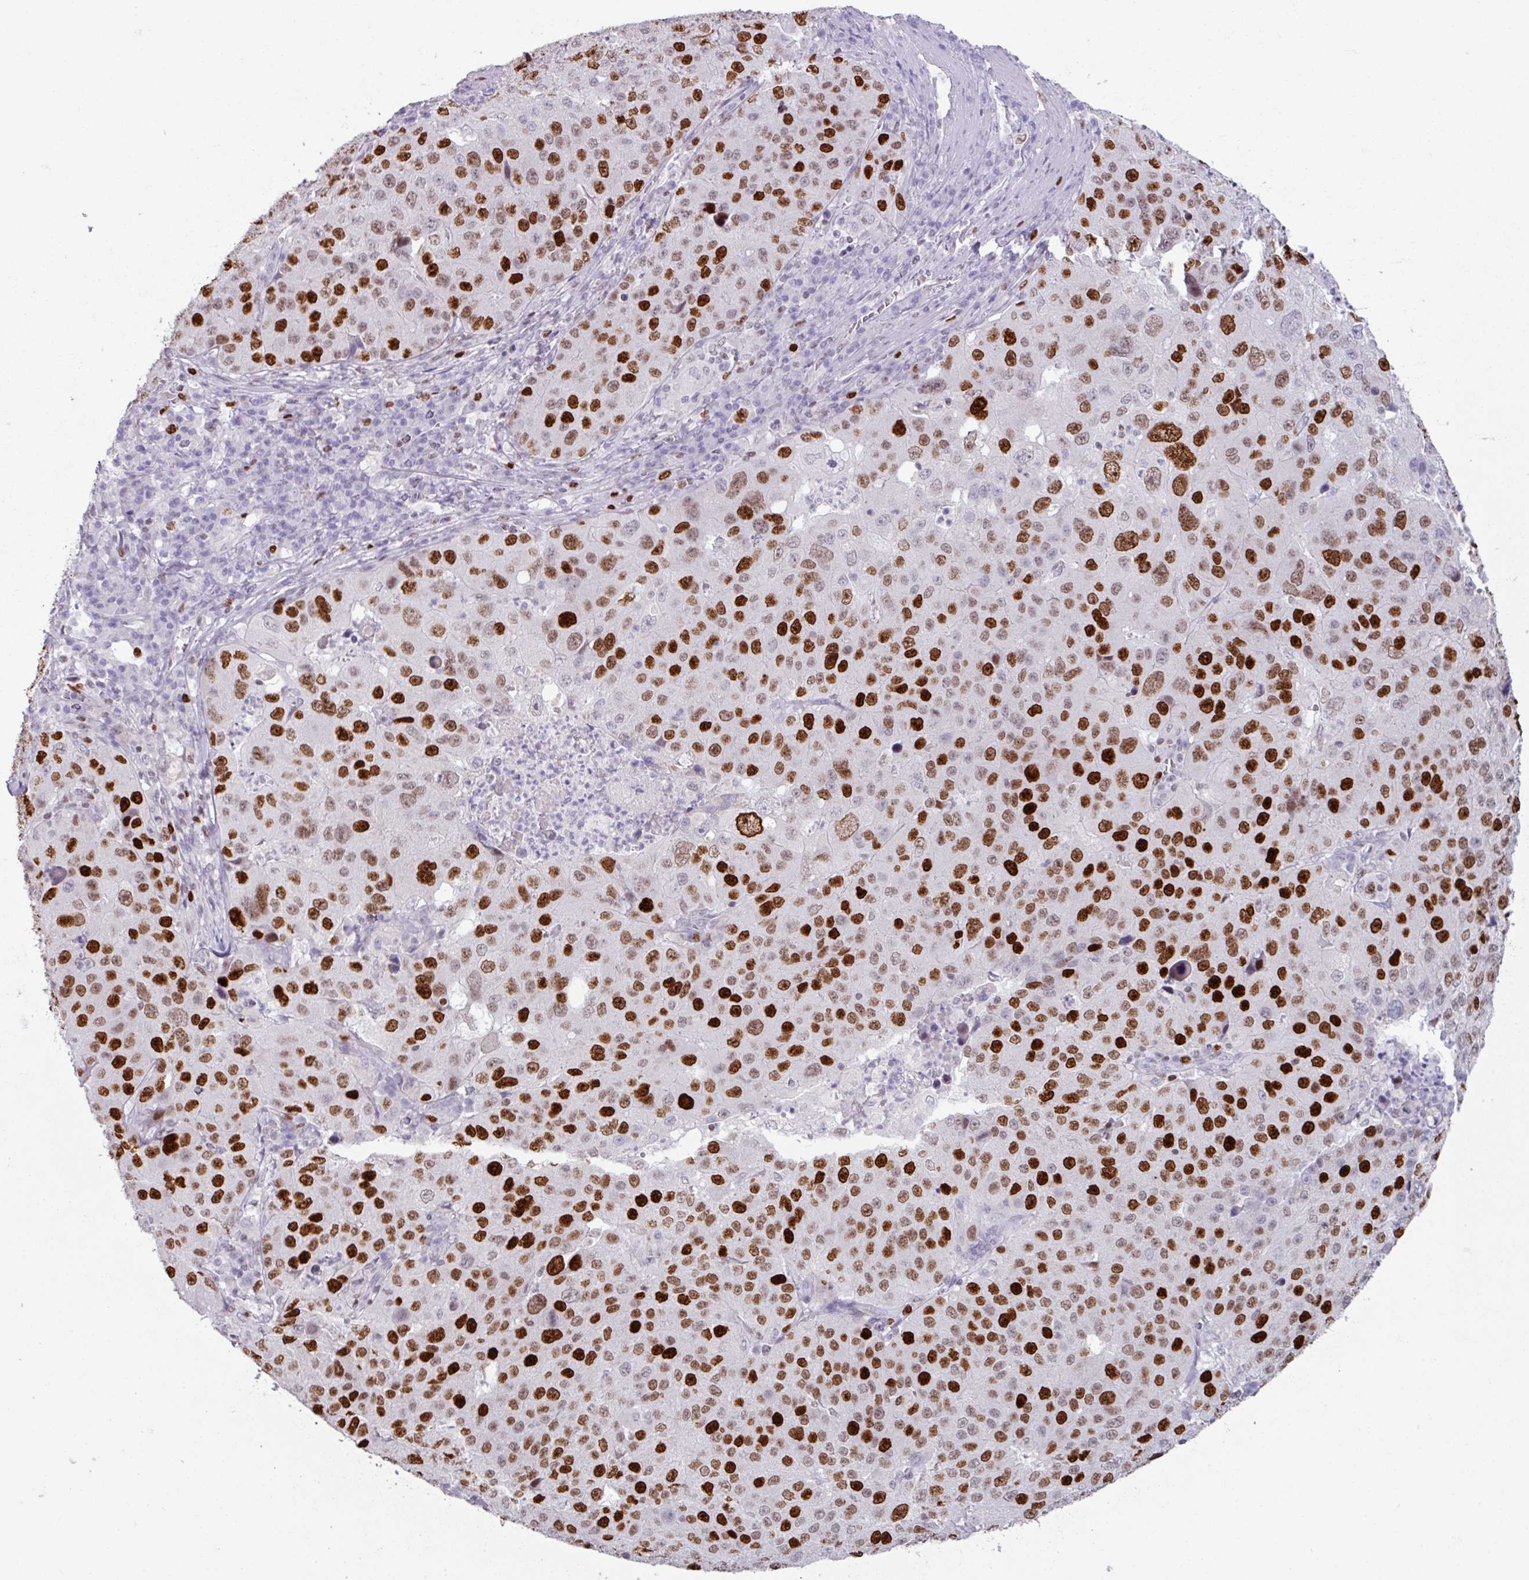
{"staining": {"intensity": "strong", "quantity": "25%-75%", "location": "nuclear"}, "tissue": "stomach cancer", "cell_type": "Tumor cells", "image_type": "cancer", "snomed": [{"axis": "morphology", "description": "Adenocarcinoma, NOS"}, {"axis": "topography", "description": "Stomach"}], "caption": "IHC image of human stomach cancer (adenocarcinoma) stained for a protein (brown), which shows high levels of strong nuclear positivity in about 25%-75% of tumor cells.", "gene": "ATAD2", "patient": {"sex": "male", "age": 71}}